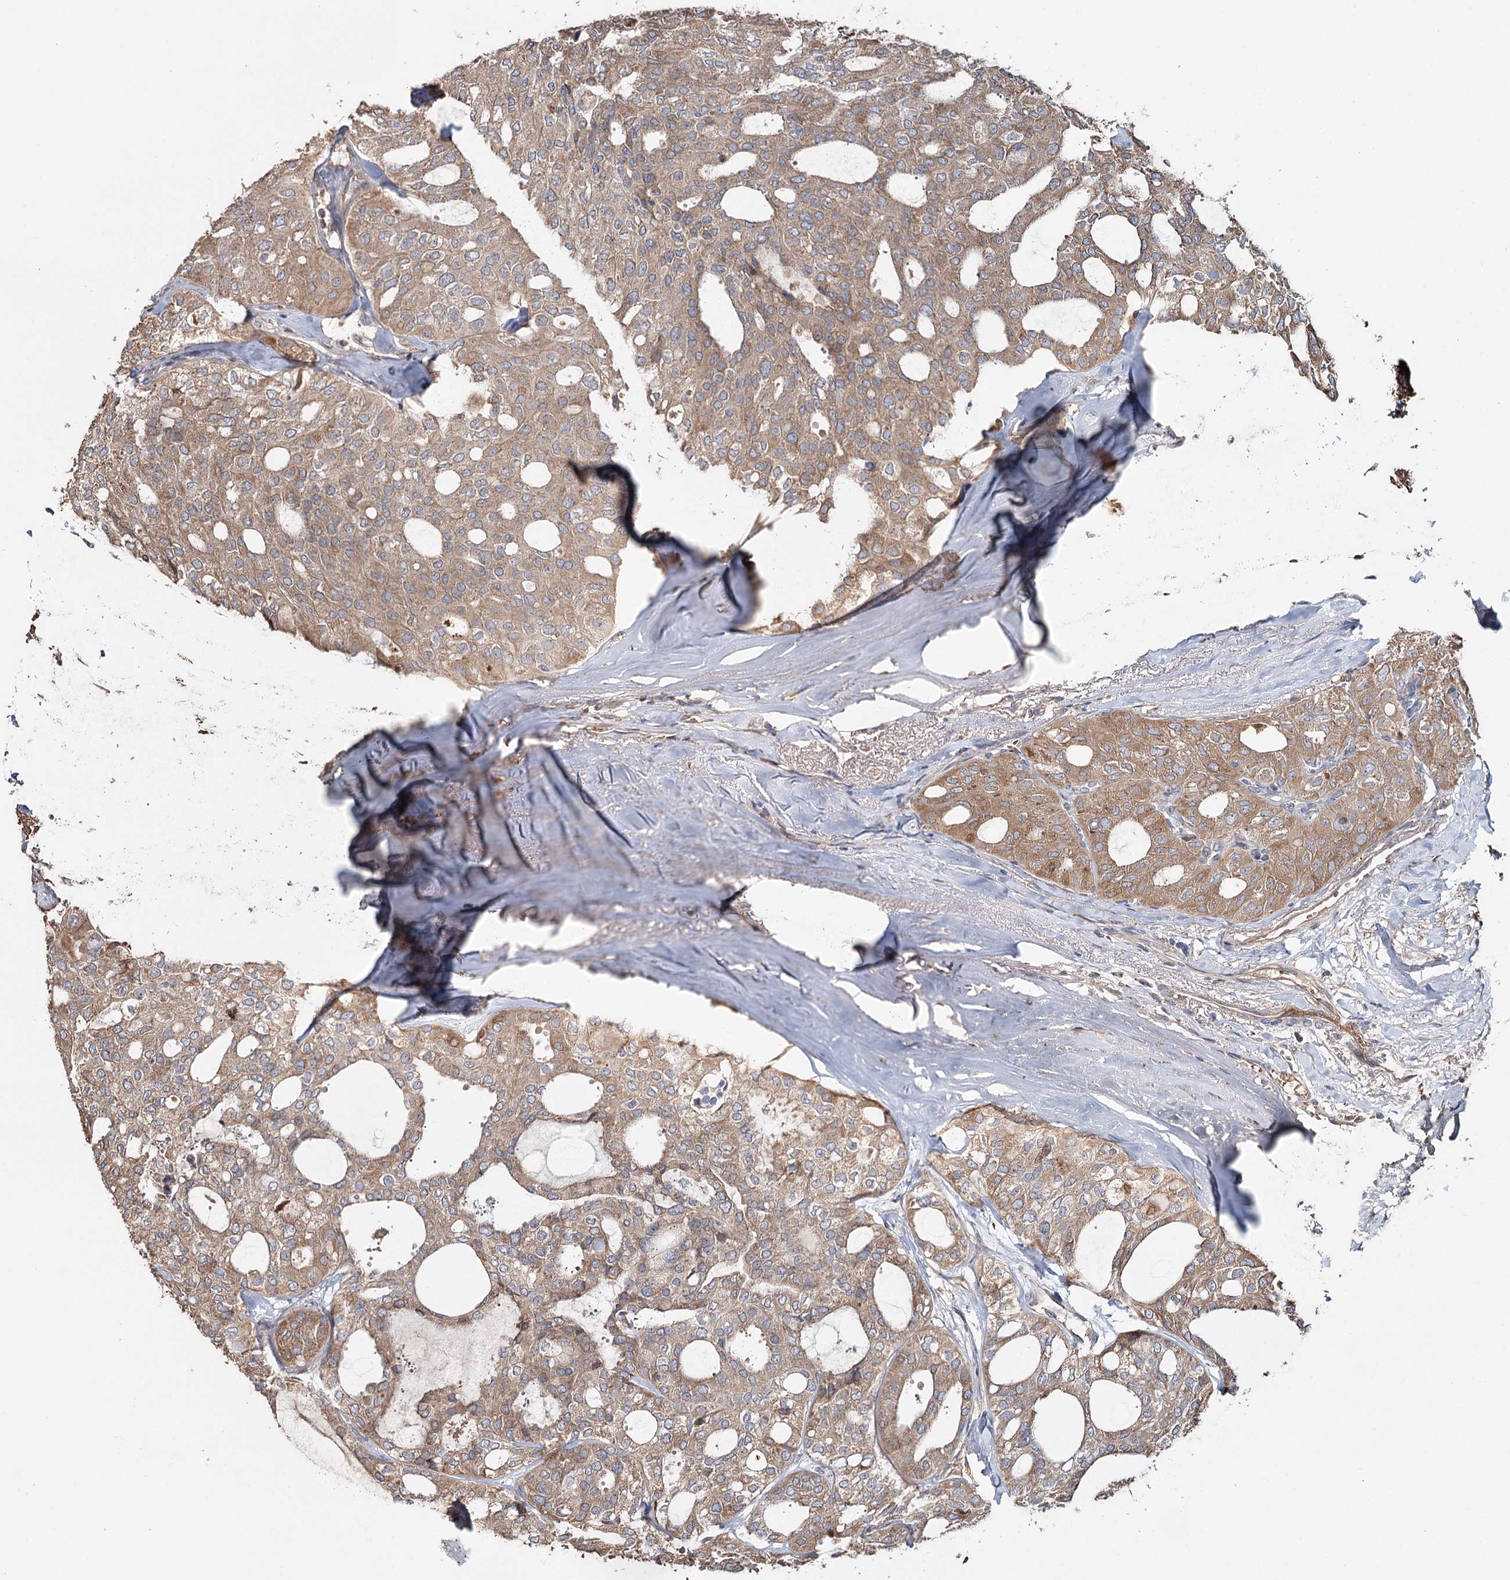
{"staining": {"intensity": "moderate", "quantity": ">75%", "location": "cytoplasmic/membranous"}, "tissue": "thyroid cancer", "cell_type": "Tumor cells", "image_type": "cancer", "snomed": [{"axis": "morphology", "description": "Follicular adenoma carcinoma, NOS"}, {"axis": "topography", "description": "Thyroid gland"}], "caption": "A medium amount of moderate cytoplasmic/membranous positivity is appreciated in approximately >75% of tumor cells in thyroid follicular adenoma carcinoma tissue. (brown staining indicates protein expression, while blue staining denotes nuclei).", "gene": "SYVN1", "patient": {"sex": "male", "age": 75}}